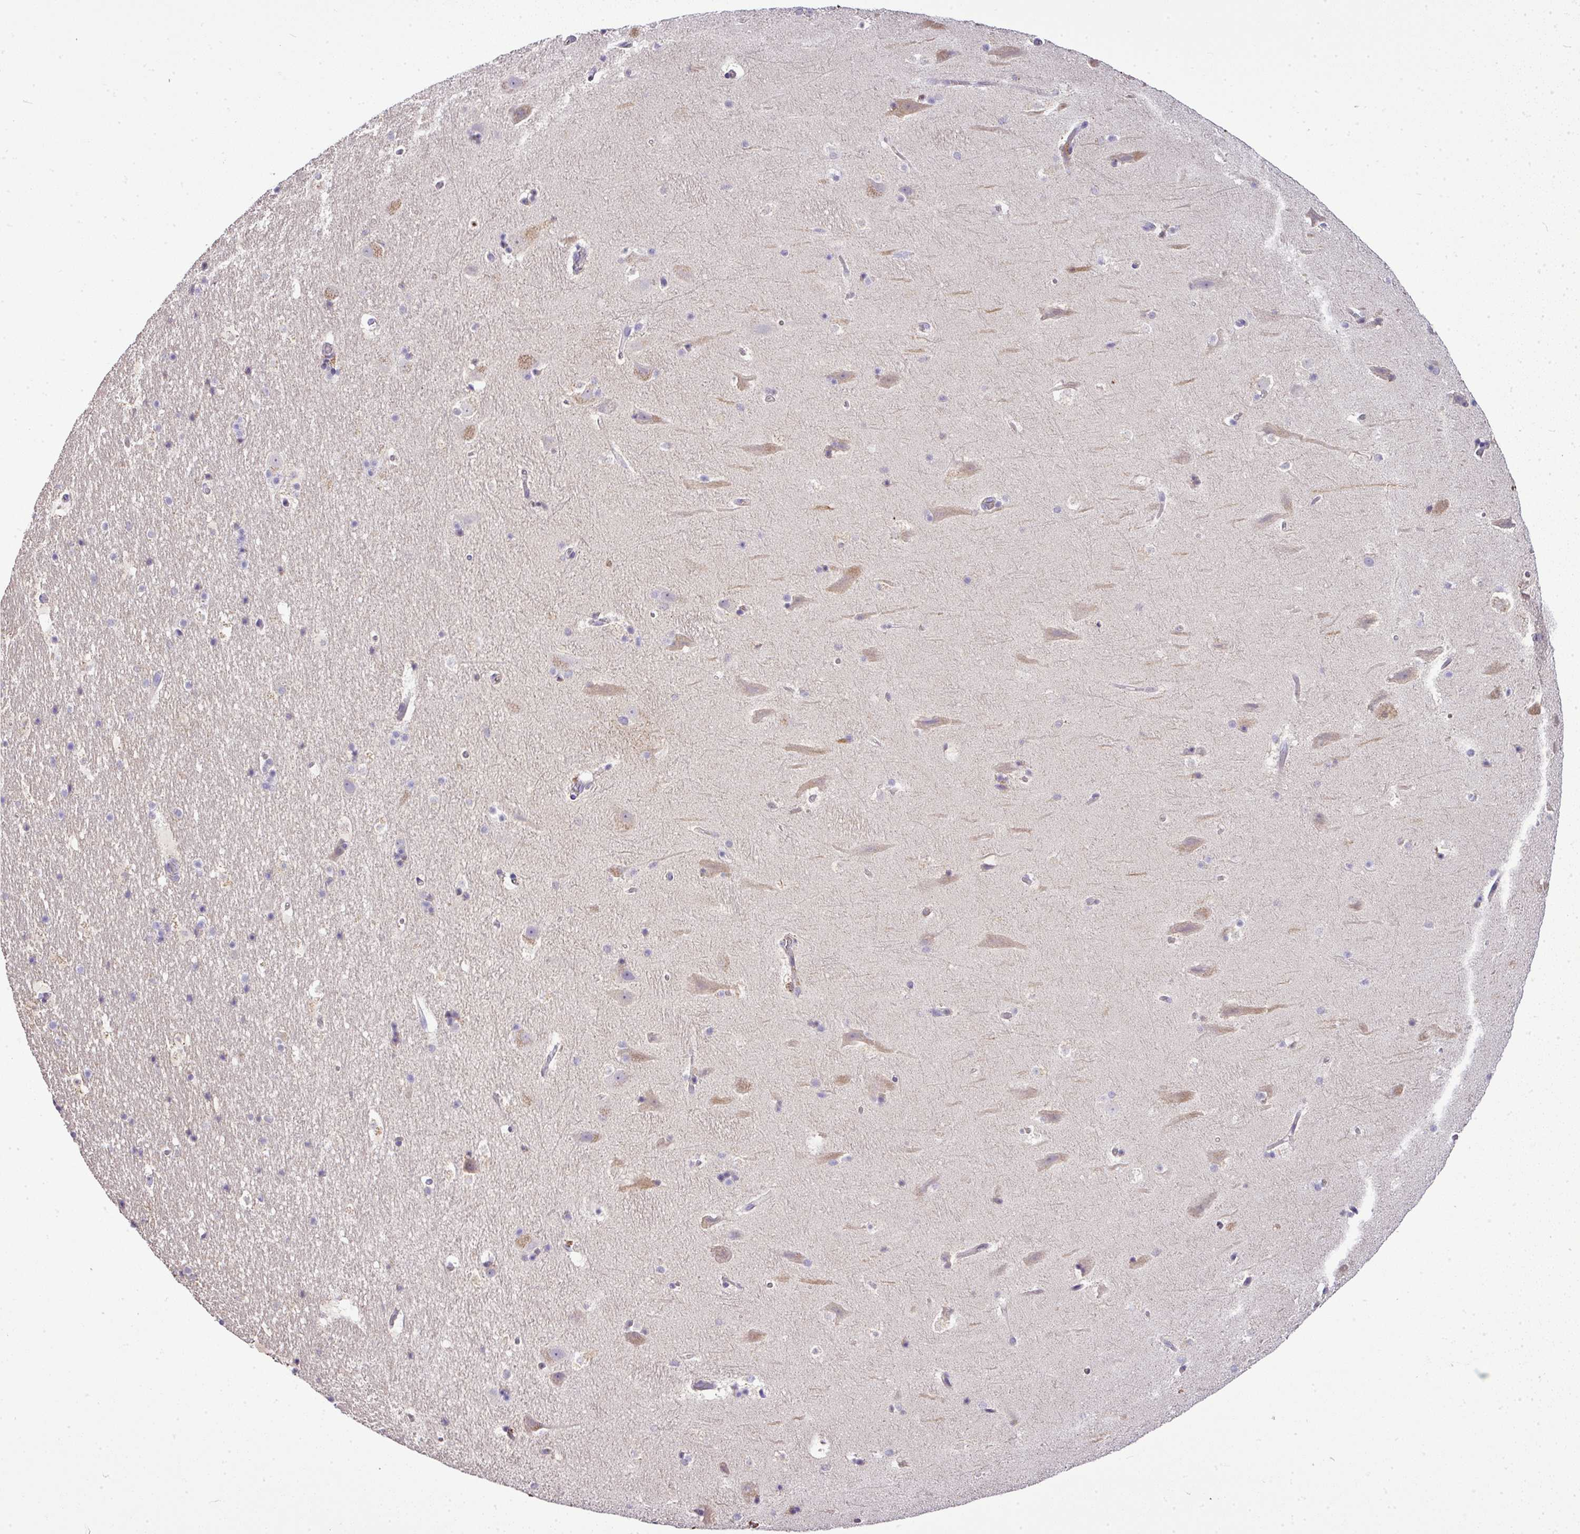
{"staining": {"intensity": "negative", "quantity": "none", "location": "none"}, "tissue": "hippocampus", "cell_type": "Glial cells", "image_type": "normal", "snomed": [{"axis": "morphology", "description": "Normal tissue, NOS"}, {"axis": "topography", "description": "Hippocampus"}], "caption": "This is a histopathology image of immunohistochemistry staining of normal hippocampus, which shows no positivity in glial cells.", "gene": "CAB39L", "patient": {"sex": "male", "age": 37}}